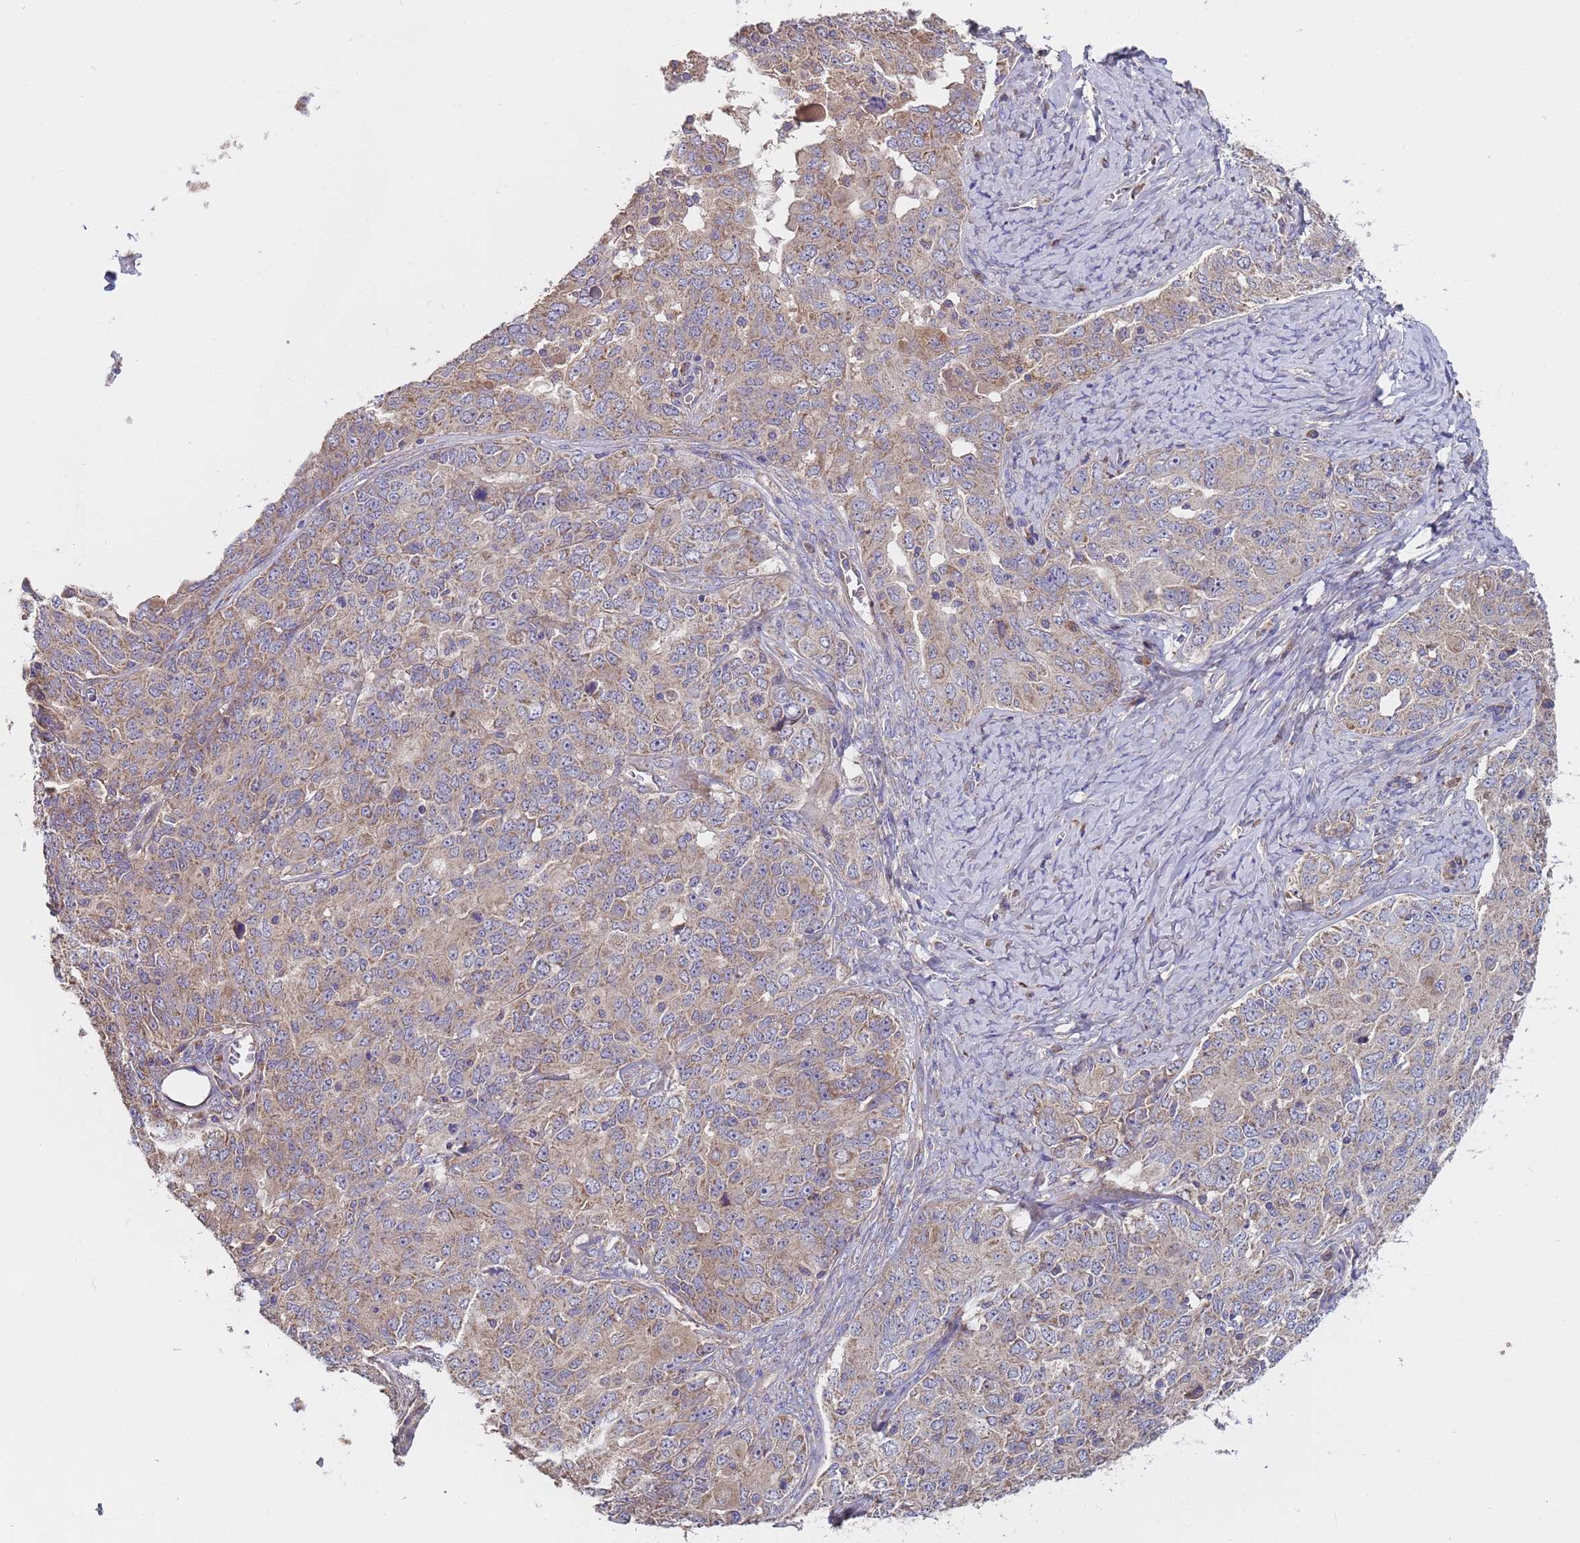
{"staining": {"intensity": "weak", "quantity": ">75%", "location": "cytoplasmic/membranous"}, "tissue": "ovarian cancer", "cell_type": "Tumor cells", "image_type": "cancer", "snomed": [{"axis": "morphology", "description": "Carcinoma, endometroid"}, {"axis": "topography", "description": "Ovary"}], "caption": "Protein expression analysis of ovarian endometroid carcinoma reveals weak cytoplasmic/membranous staining in about >75% of tumor cells. (IHC, brightfield microscopy, high magnification).", "gene": "EEF1AKMT1", "patient": {"sex": "female", "age": 62}}